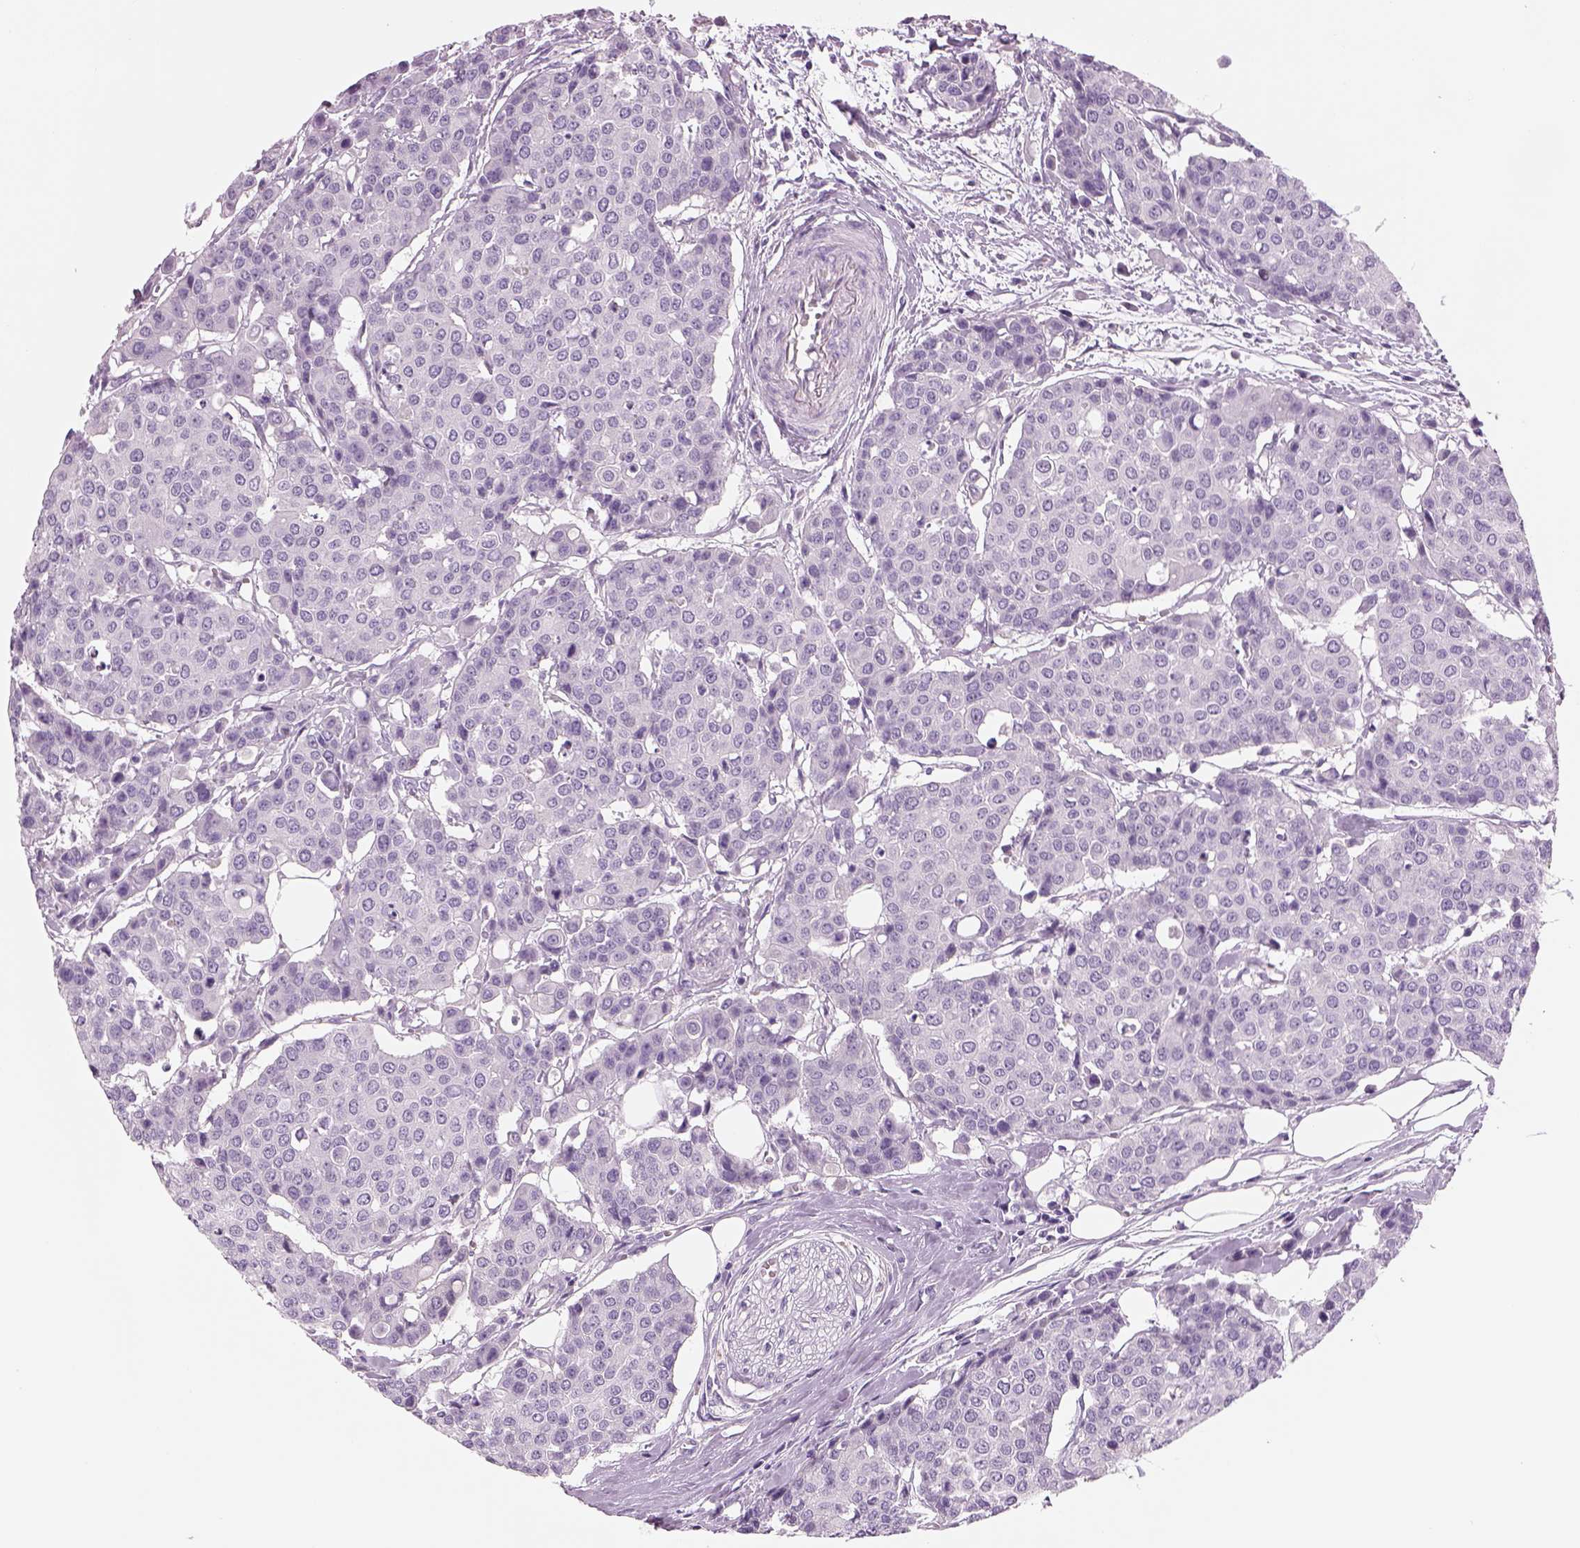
{"staining": {"intensity": "negative", "quantity": "none", "location": "none"}, "tissue": "carcinoid", "cell_type": "Tumor cells", "image_type": "cancer", "snomed": [{"axis": "morphology", "description": "Carcinoid, malignant, NOS"}, {"axis": "topography", "description": "Colon"}], "caption": "The micrograph displays no significant staining in tumor cells of carcinoid.", "gene": "KCNMB4", "patient": {"sex": "male", "age": 81}}